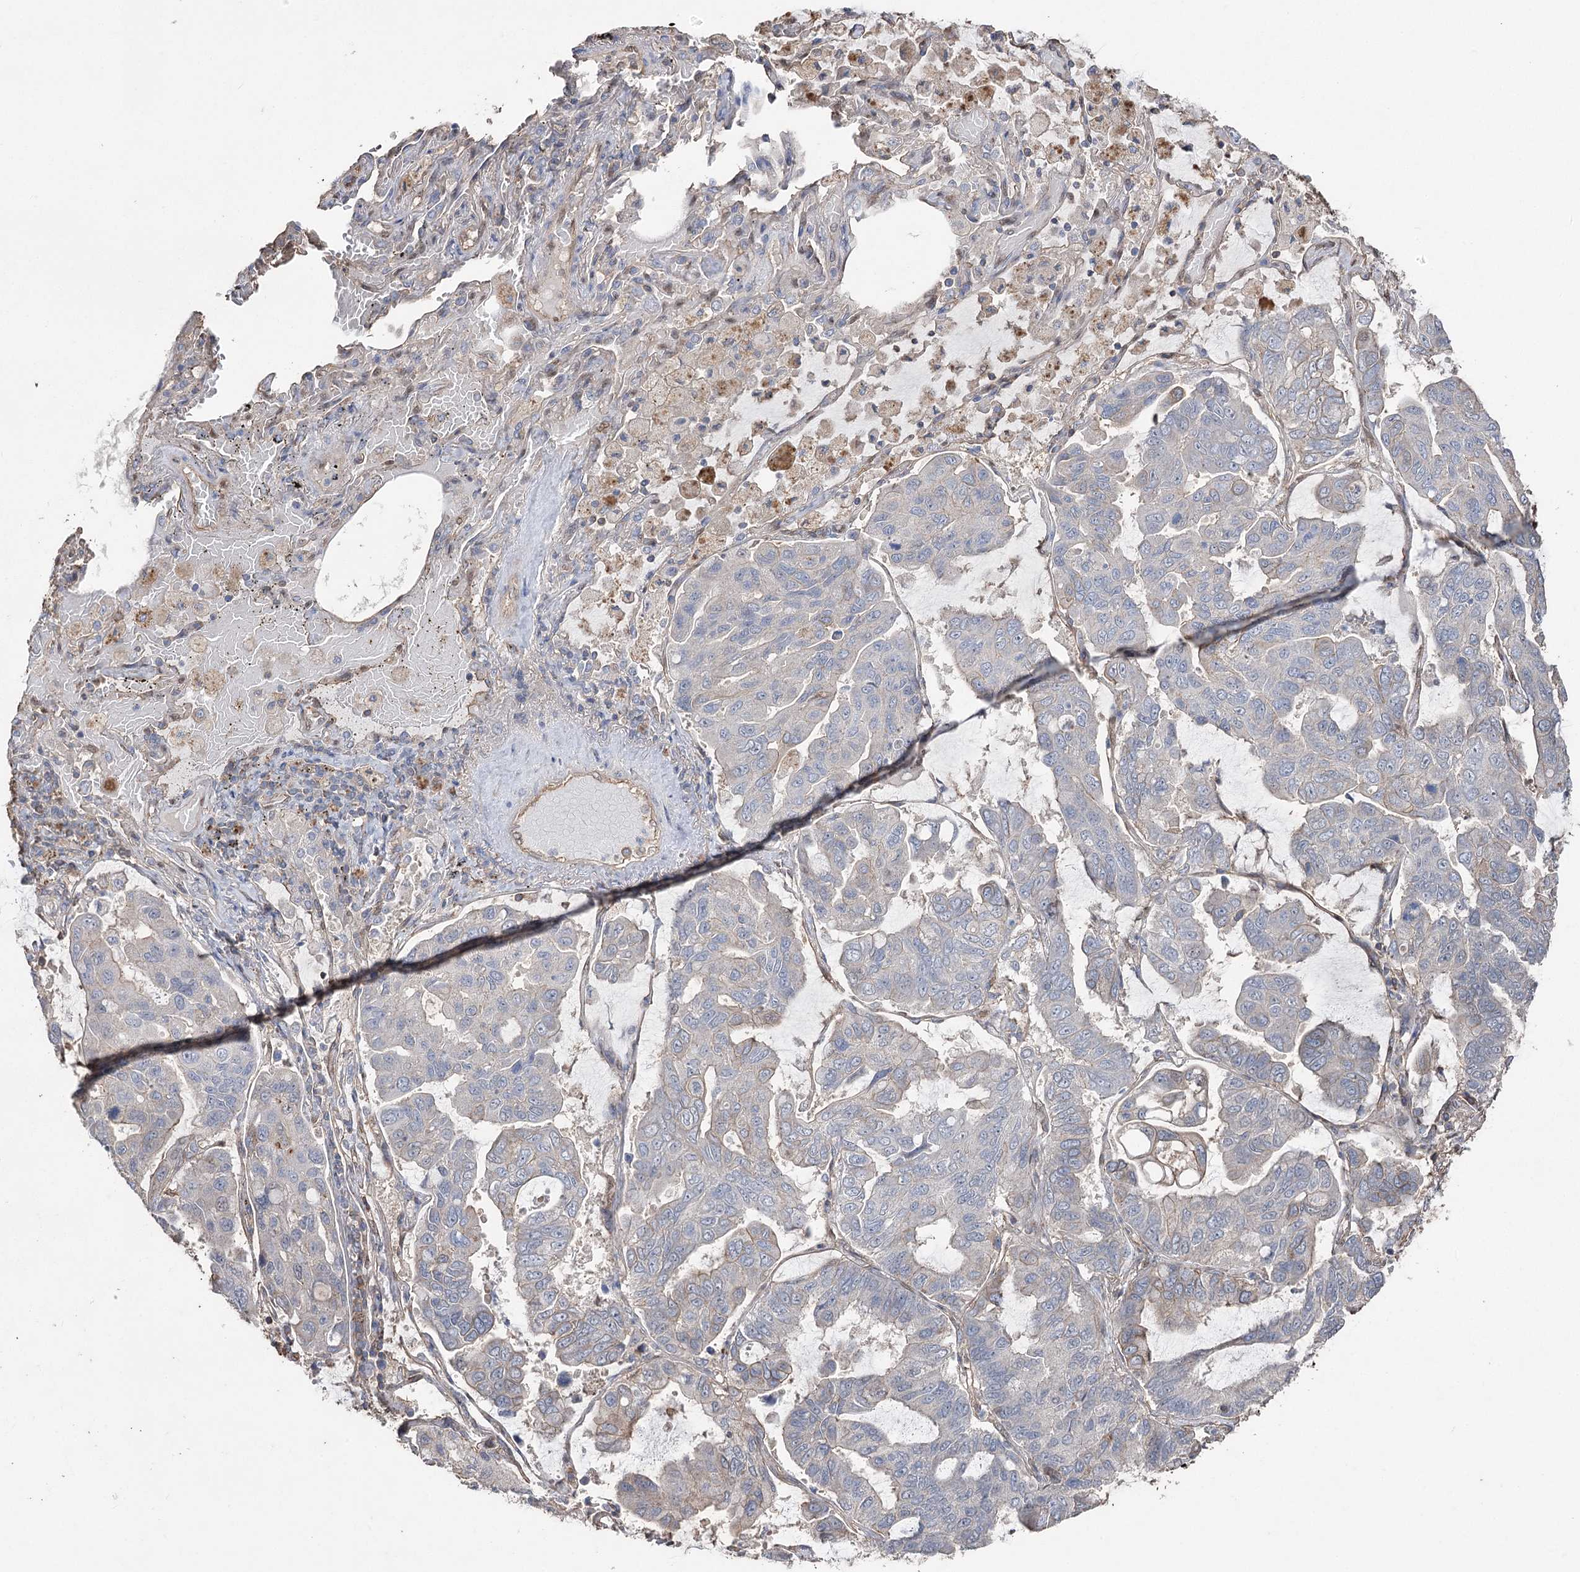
{"staining": {"intensity": "negative", "quantity": "none", "location": "none"}, "tissue": "lung cancer", "cell_type": "Tumor cells", "image_type": "cancer", "snomed": [{"axis": "morphology", "description": "Adenocarcinoma, NOS"}, {"axis": "topography", "description": "Lung"}], "caption": "A photomicrograph of adenocarcinoma (lung) stained for a protein shows no brown staining in tumor cells.", "gene": "FAM13B", "patient": {"sex": "male", "age": 64}}